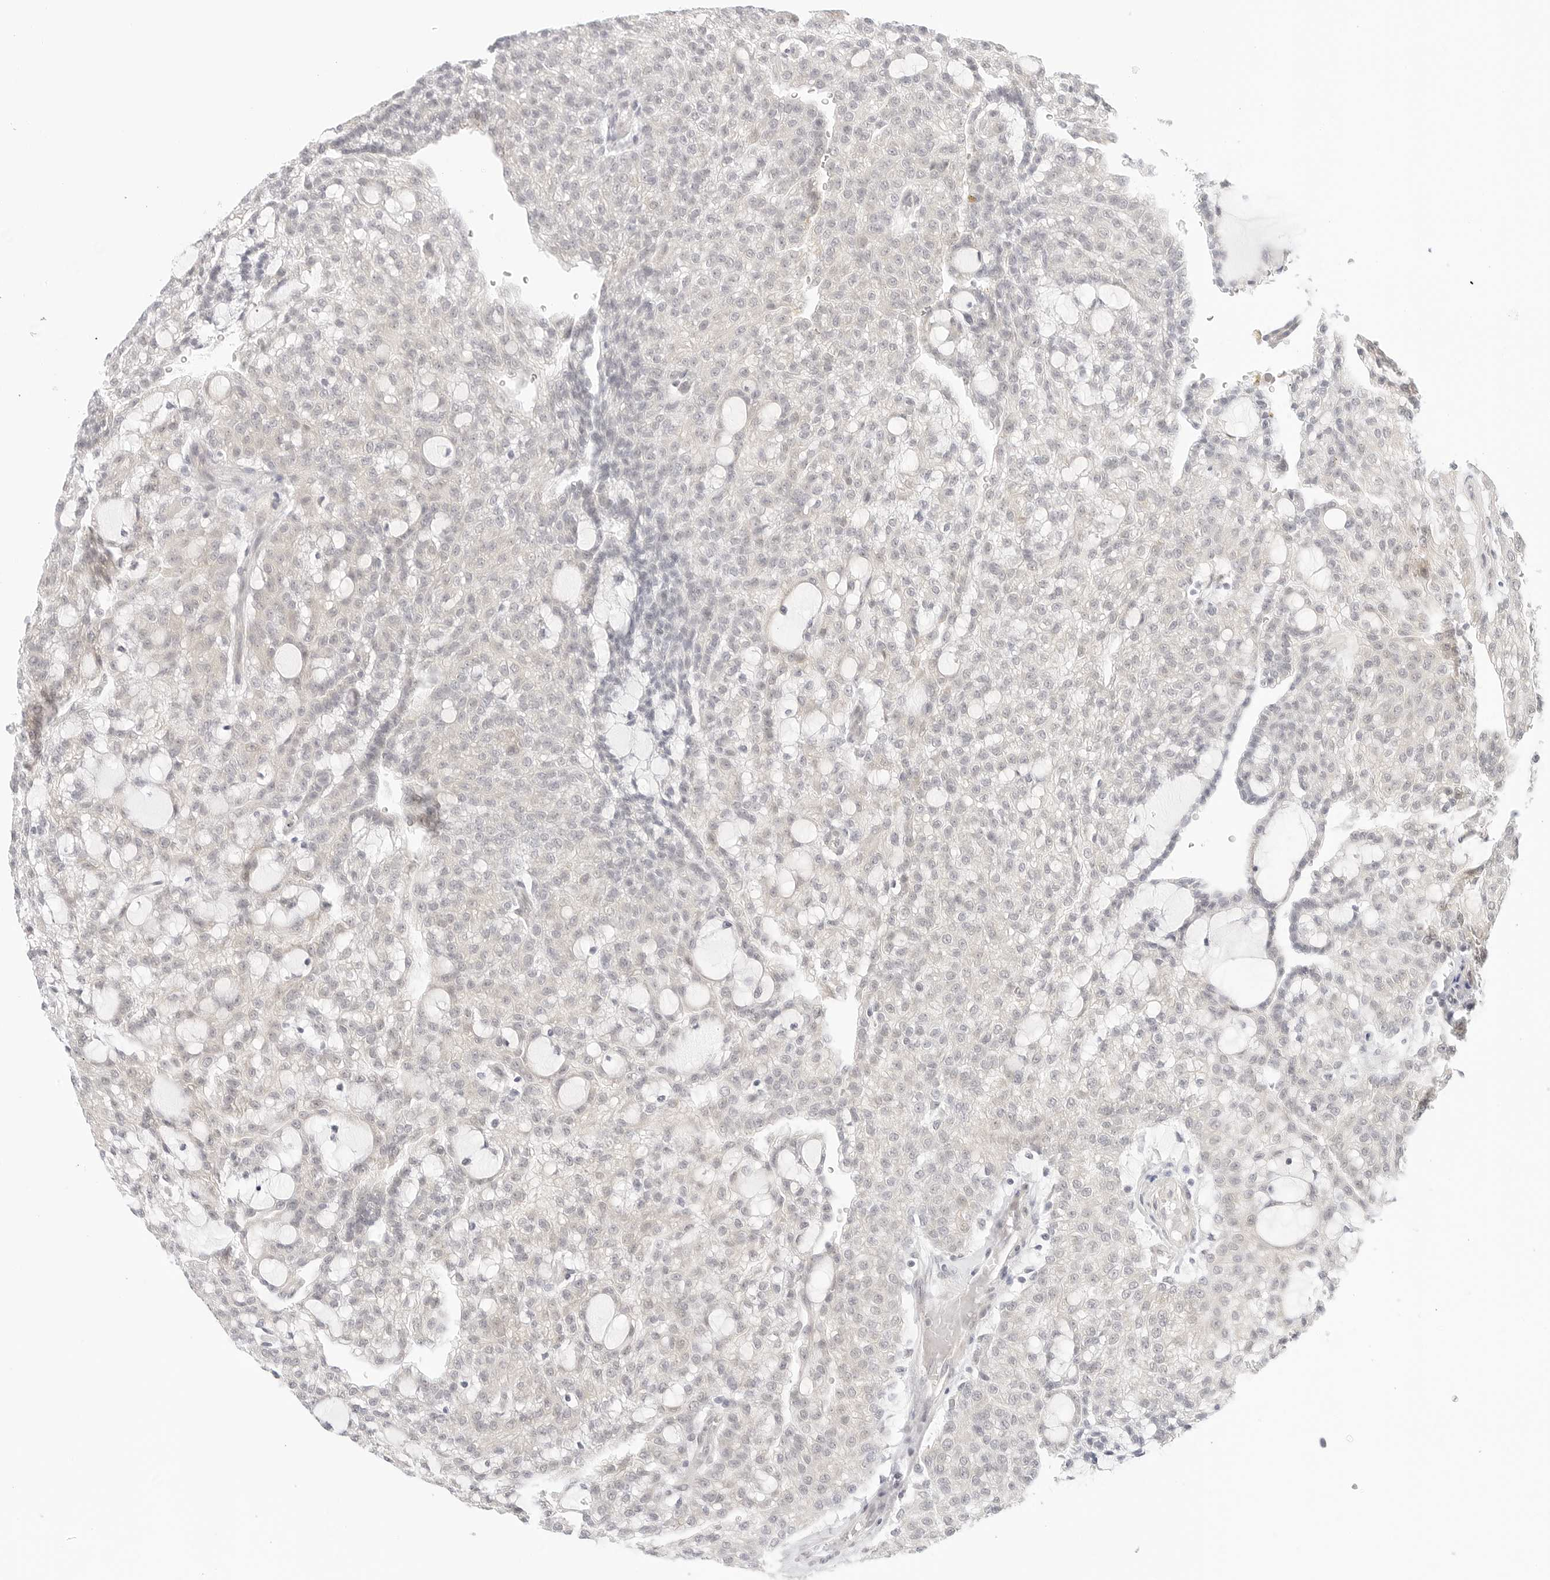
{"staining": {"intensity": "negative", "quantity": "none", "location": "none"}, "tissue": "renal cancer", "cell_type": "Tumor cells", "image_type": "cancer", "snomed": [{"axis": "morphology", "description": "Adenocarcinoma, NOS"}, {"axis": "topography", "description": "Kidney"}], "caption": "Immunohistochemistry (IHC) image of renal cancer stained for a protein (brown), which exhibits no staining in tumor cells. Nuclei are stained in blue.", "gene": "TCP1", "patient": {"sex": "male", "age": 63}}